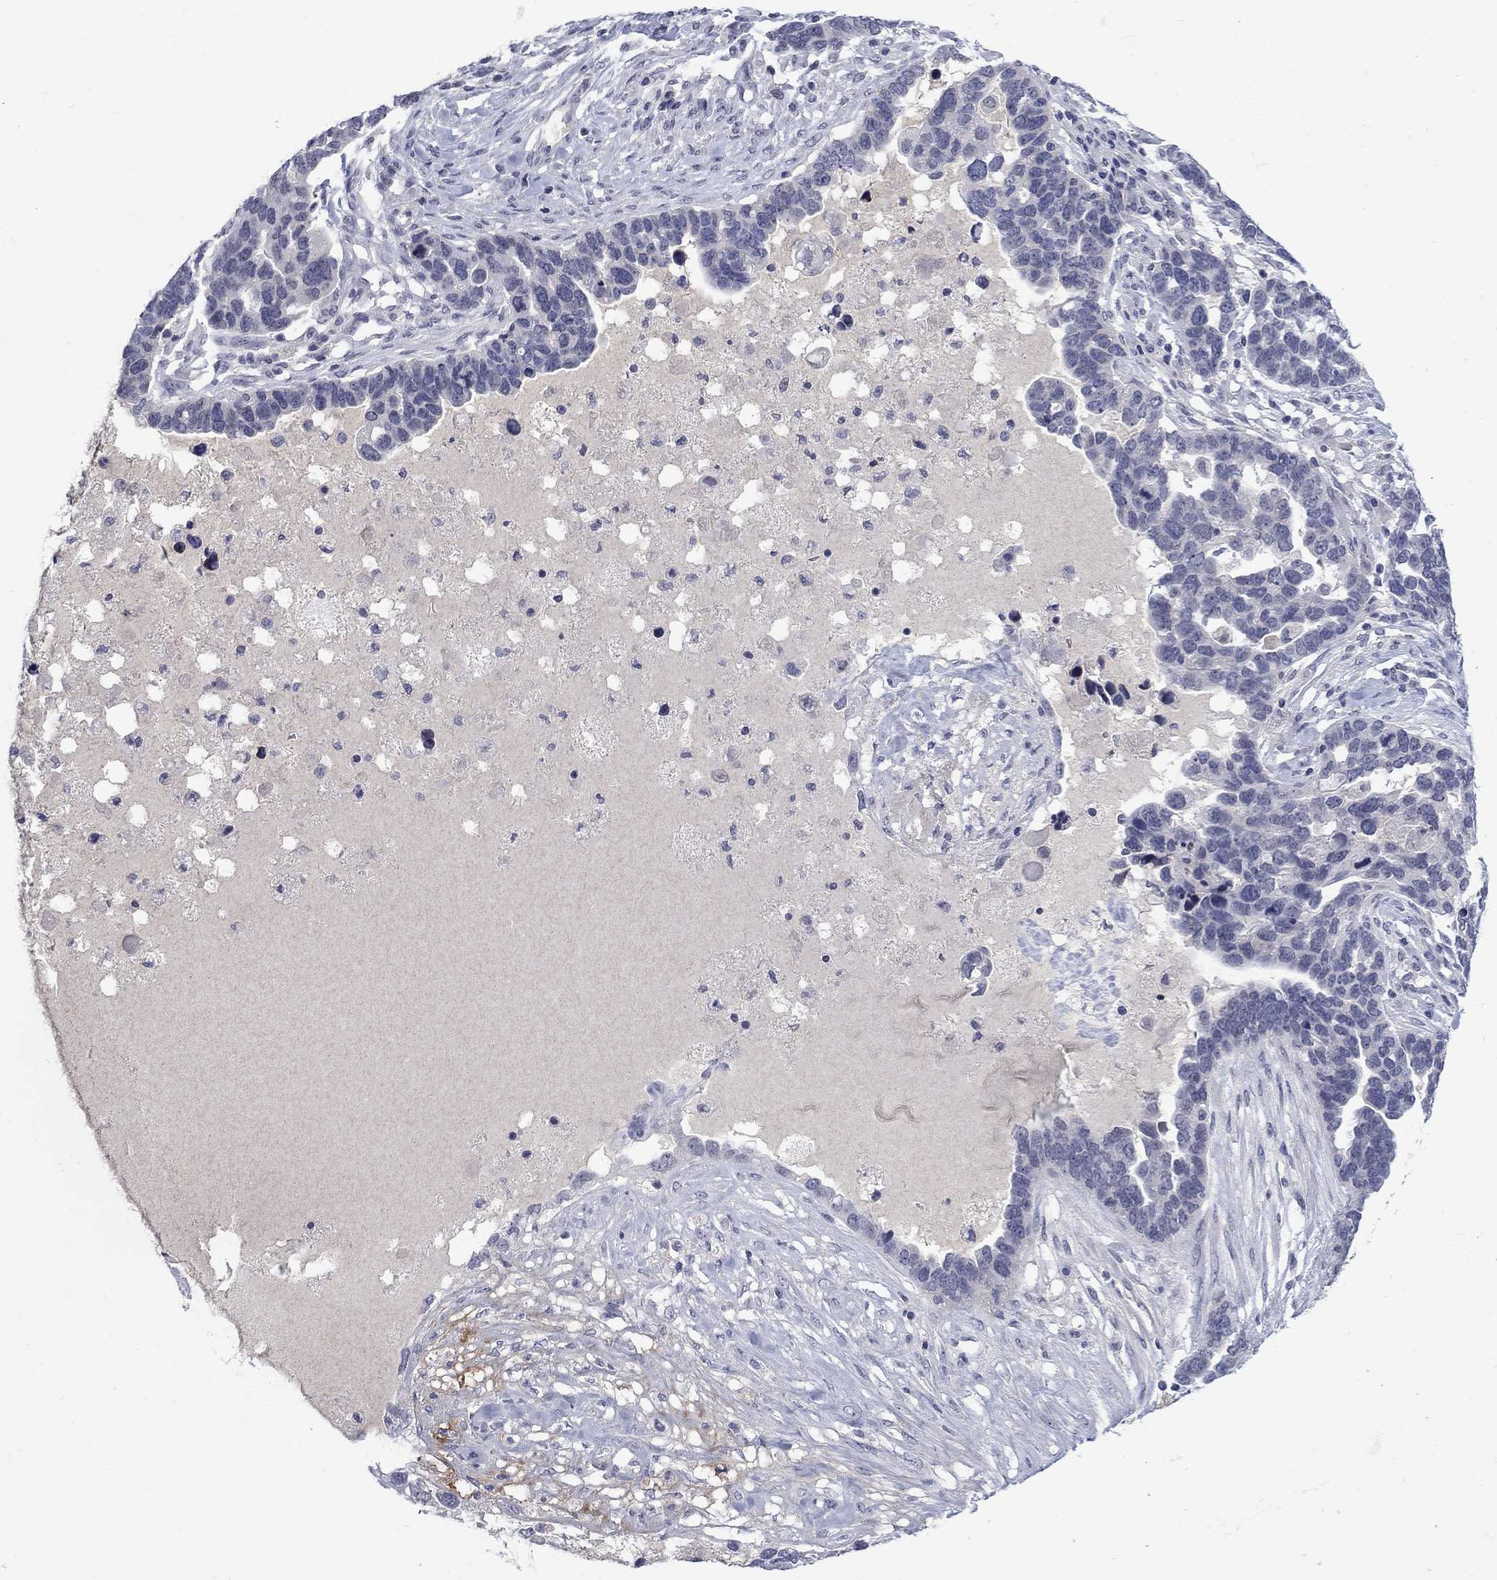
{"staining": {"intensity": "negative", "quantity": "none", "location": "none"}, "tissue": "ovarian cancer", "cell_type": "Tumor cells", "image_type": "cancer", "snomed": [{"axis": "morphology", "description": "Cystadenocarcinoma, serous, NOS"}, {"axis": "topography", "description": "Ovary"}], "caption": "This is an immunohistochemistry micrograph of human ovarian cancer. There is no positivity in tumor cells.", "gene": "NSMF", "patient": {"sex": "female", "age": 54}}